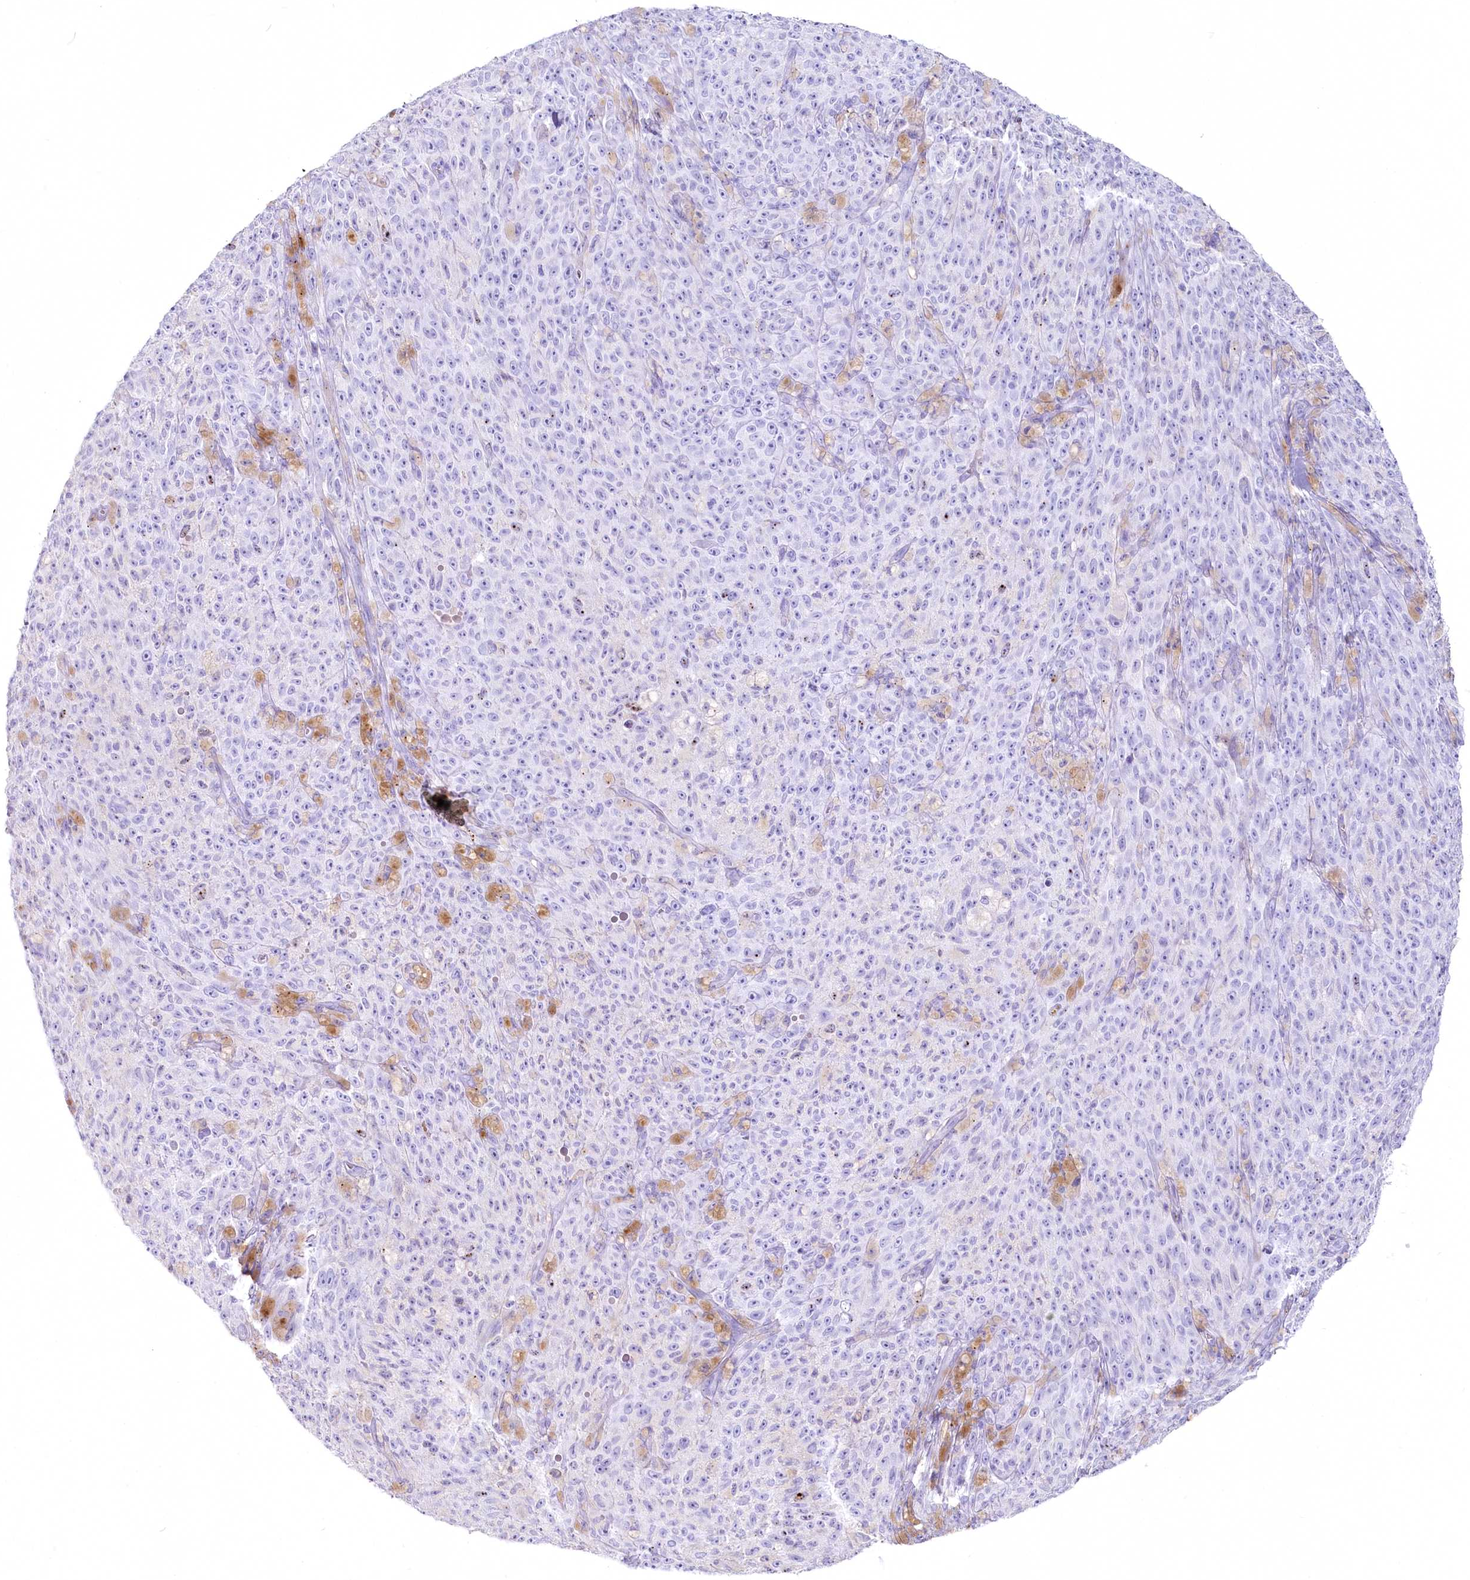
{"staining": {"intensity": "negative", "quantity": "none", "location": "none"}, "tissue": "melanoma", "cell_type": "Tumor cells", "image_type": "cancer", "snomed": [{"axis": "morphology", "description": "Malignant melanoma, NOS"}, {"axis": "topography", "description": "Skin"}], "caption": "This is an immunohistochemistry (IHC) image of human melanoma. There is no staining in tumor cells.", "gene": "IFIT5", "patient": {"sex": "female", "age": 82}}